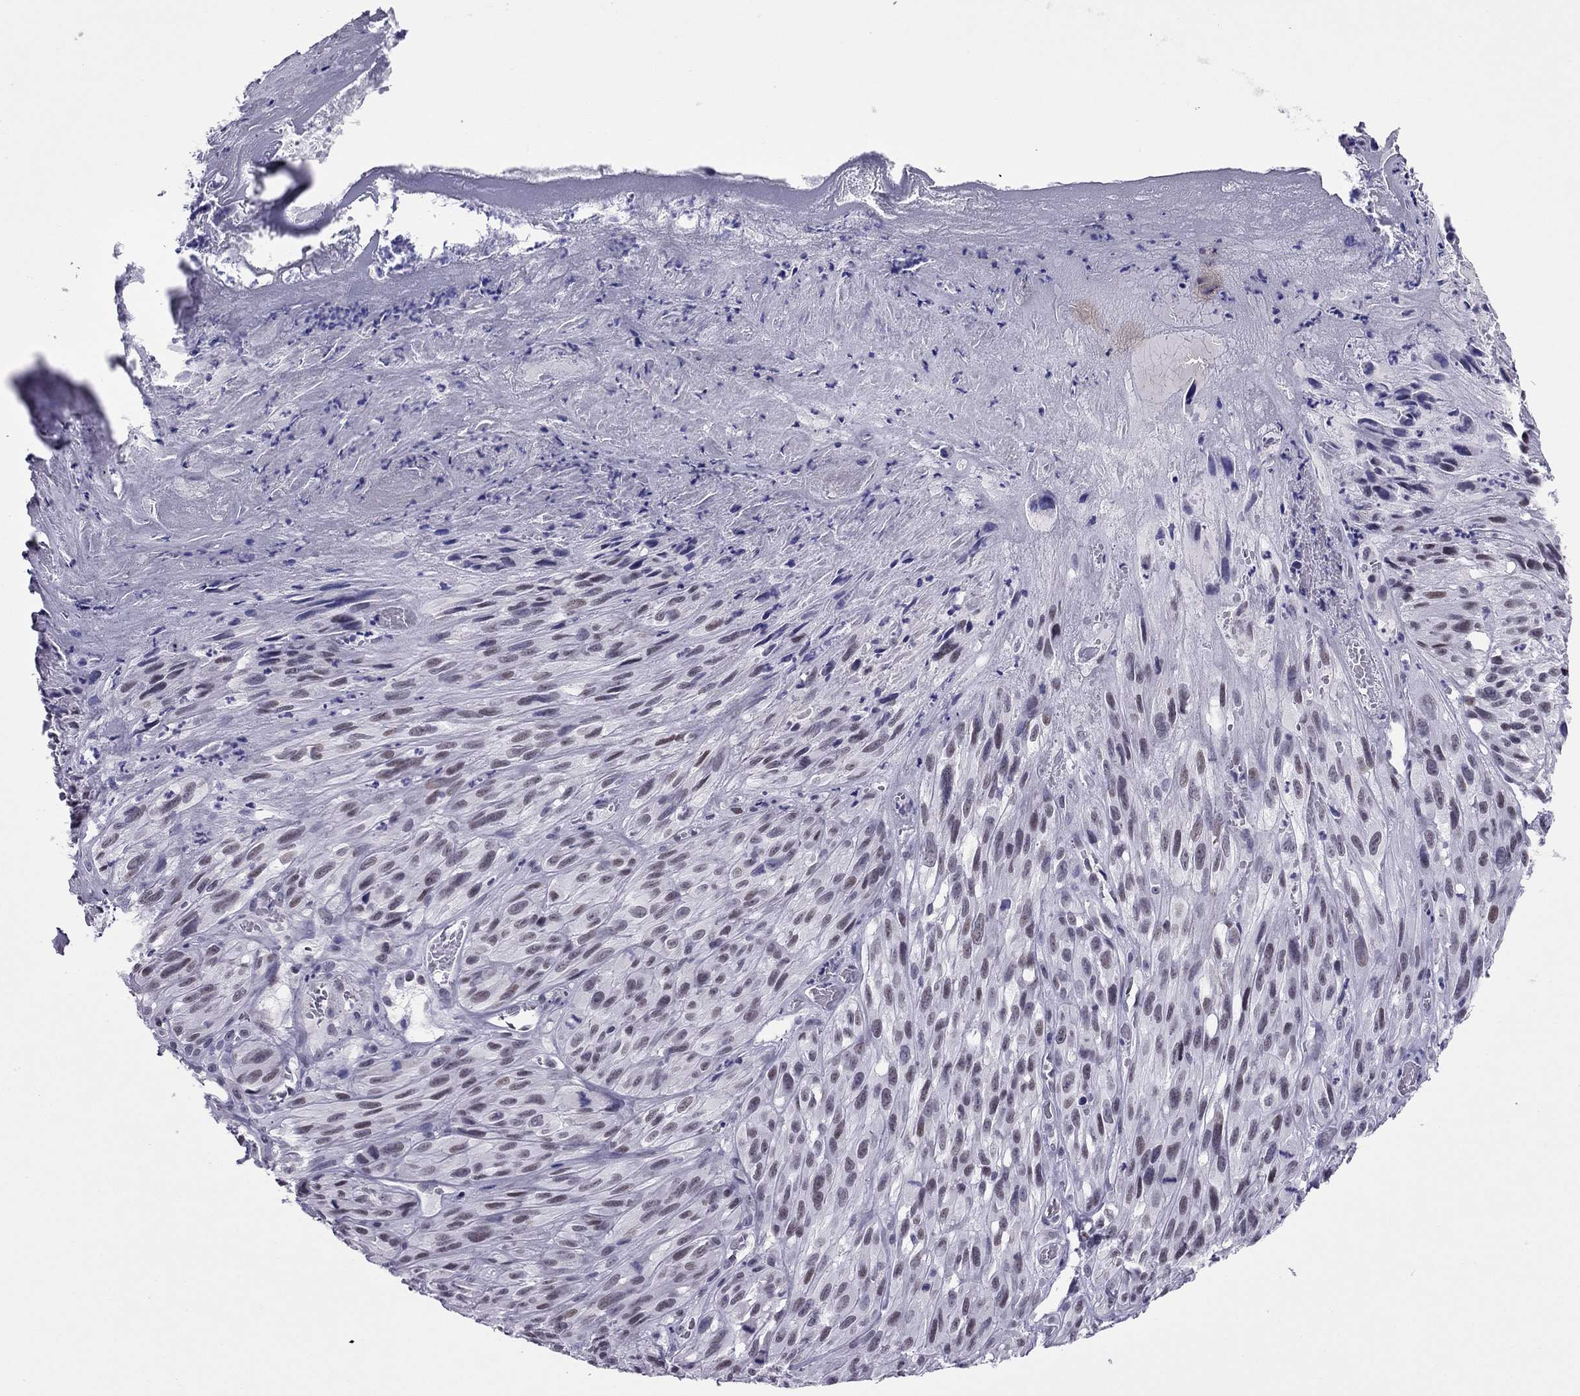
{"staining": {"intensity": "negative", "quantity": "none", "location": "none"}, "tissue": "melanoma", "cell_type": "Tumor cells", "image_type": "cancer", "snomed": [{"axis": "morphology", "description": "Malignant melanoma, NOS"}, {"axis": "topography", "description": "Skin"}], "caption": "Melanoma was stained to show a protein in brown. There is no significant positivity in tumor cells.", "gene": "ZNF646", "patient": {"sex": "male", "age": 51}}